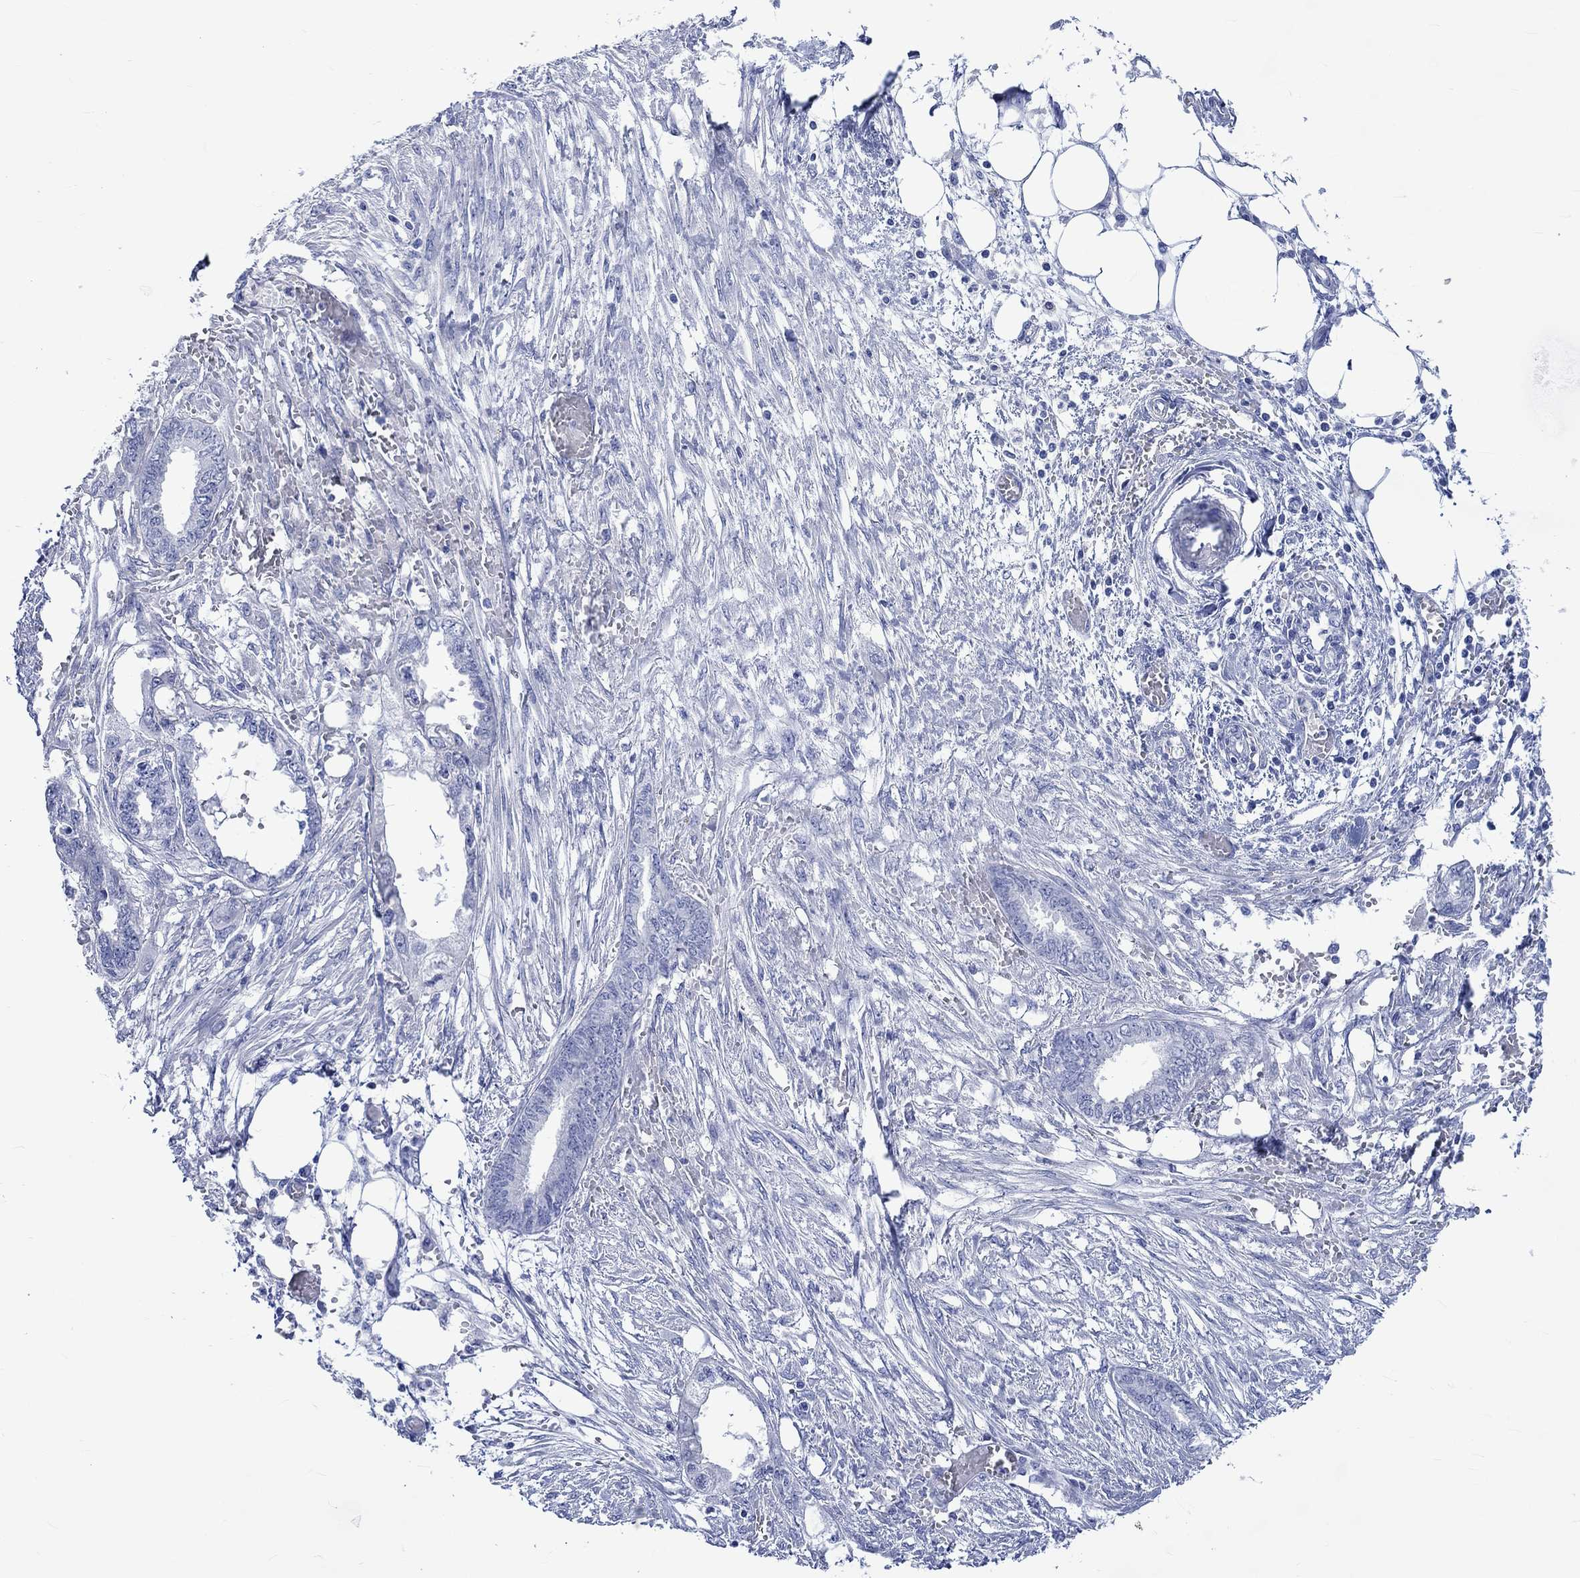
{"staining": {"intensity": "negative", "quantity": "none", "location": "none"}, "tissue": "endometrial cancer", "cell_type": "Tumor cells", "image_type": "cancer", "snomed": [{"axis": "morphology", "description": "Adenocarcinoma, NOS"}, {"axis": "morphology", "description": "Adenocarcinoma, metastatic, NOS"}, {"axis": "topography", "description": "Adipose tissue"}, {"axis": "topography", "description": "Endometrium"}], "caption": "Immunohistochemical staining of human endometrial cancer reveals no significant expression in tumor cells. The staining is performed using DAB (3,3'-diaminobenzidine) brown chromogen with nuclei counter-stained in using hematoxylin.", "gene": "KLHL33", "patient": {"sex": "female", "age": 67}}